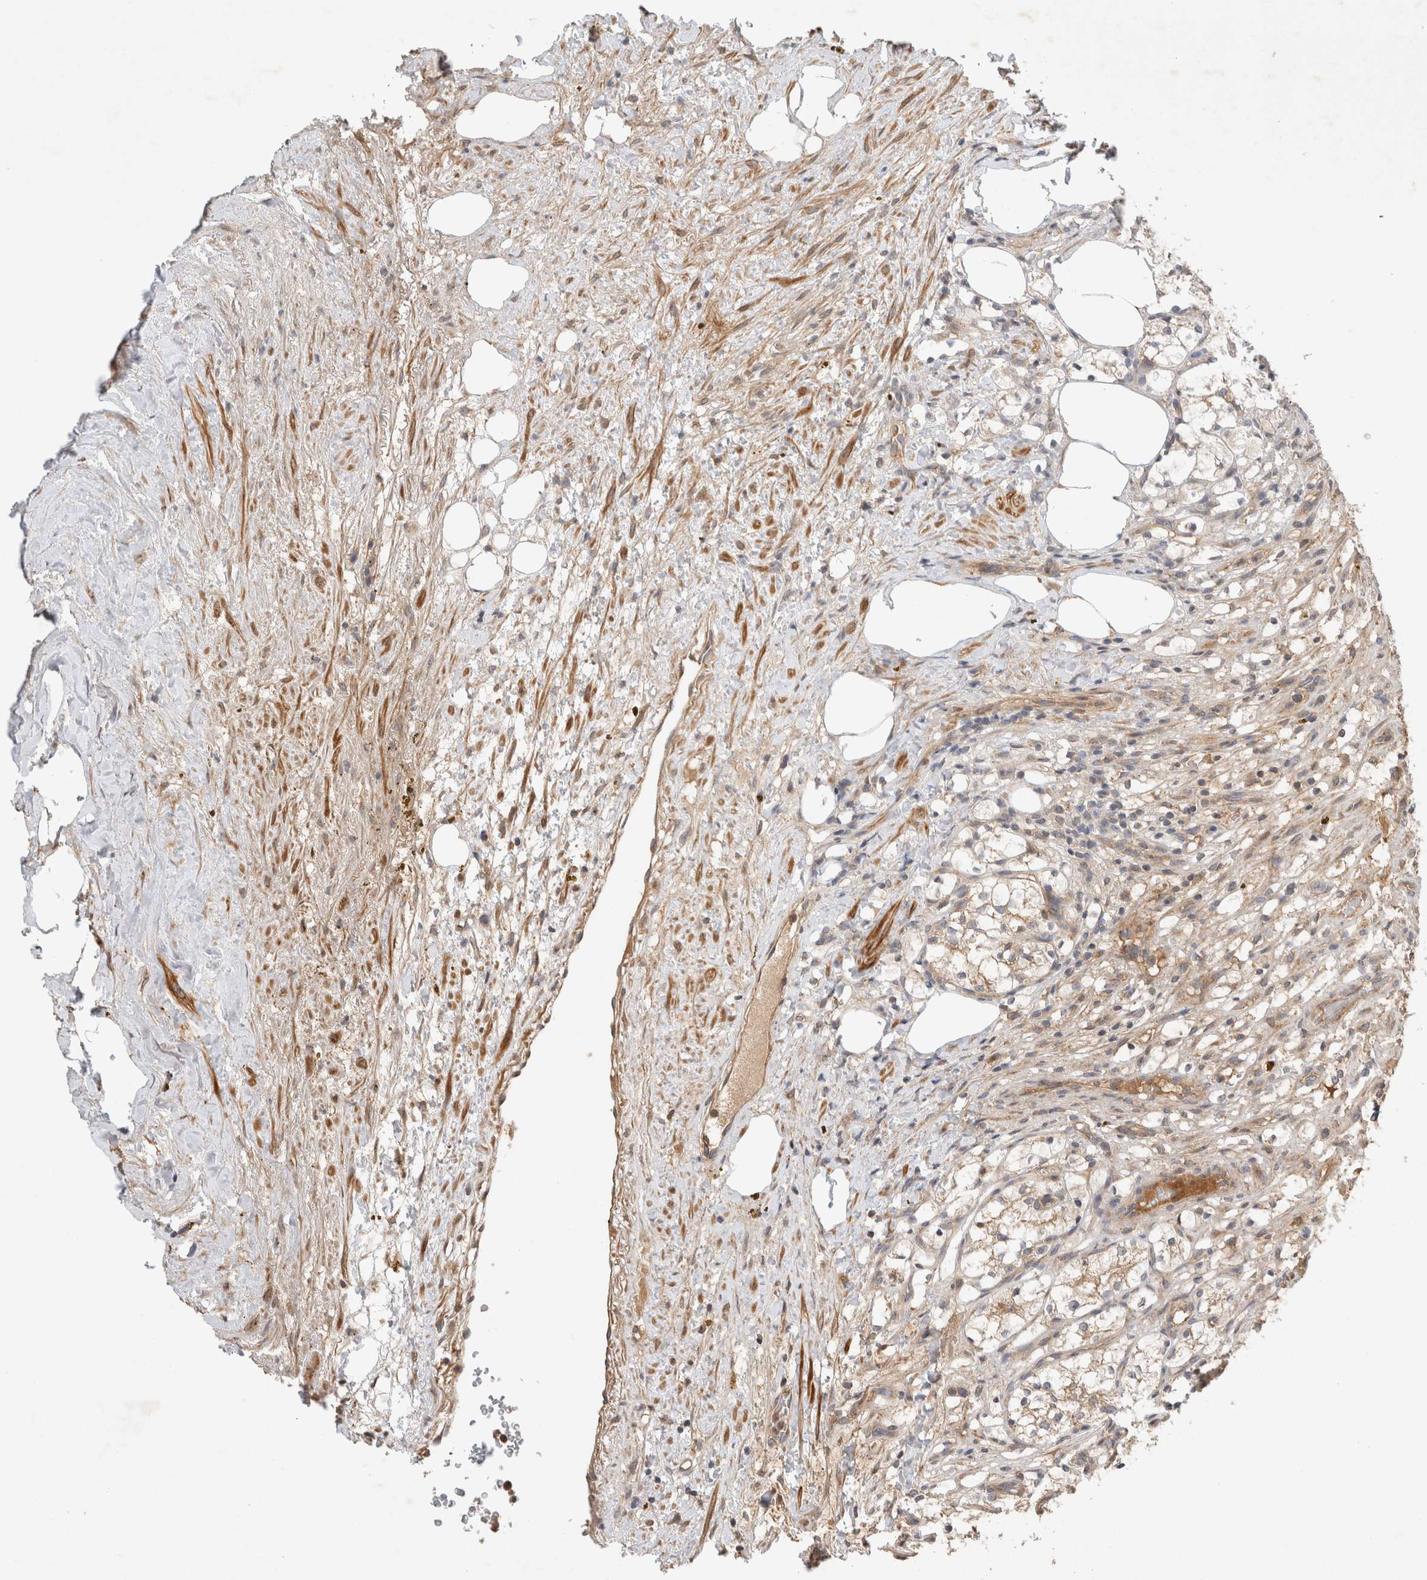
{"staining": {"intensity": "weak", "quantity": ">75%", "location": "cytoplasmic/membranous"}, "tissue": "renal cancer", "cell_type": "Tumor cells", "image_type": "cancer", "snomed": [{"axis": "morphology", "description": "Adenocarcinoma, NOS"}, {"axis": "topography", "description": "Kidney"}], "caption": "Protein analysis of renal cancer (adenocarcinoma) tissue shows weak cytoplasmic/membranous positivity in approximately >75% of tumor cells. (DAB (3,3'-diaminobenzidine) = brown stain, brightfield microscopy at high magnification).", "gene": "ARMC9", "patient": {"sex": "female", "age": 69}}